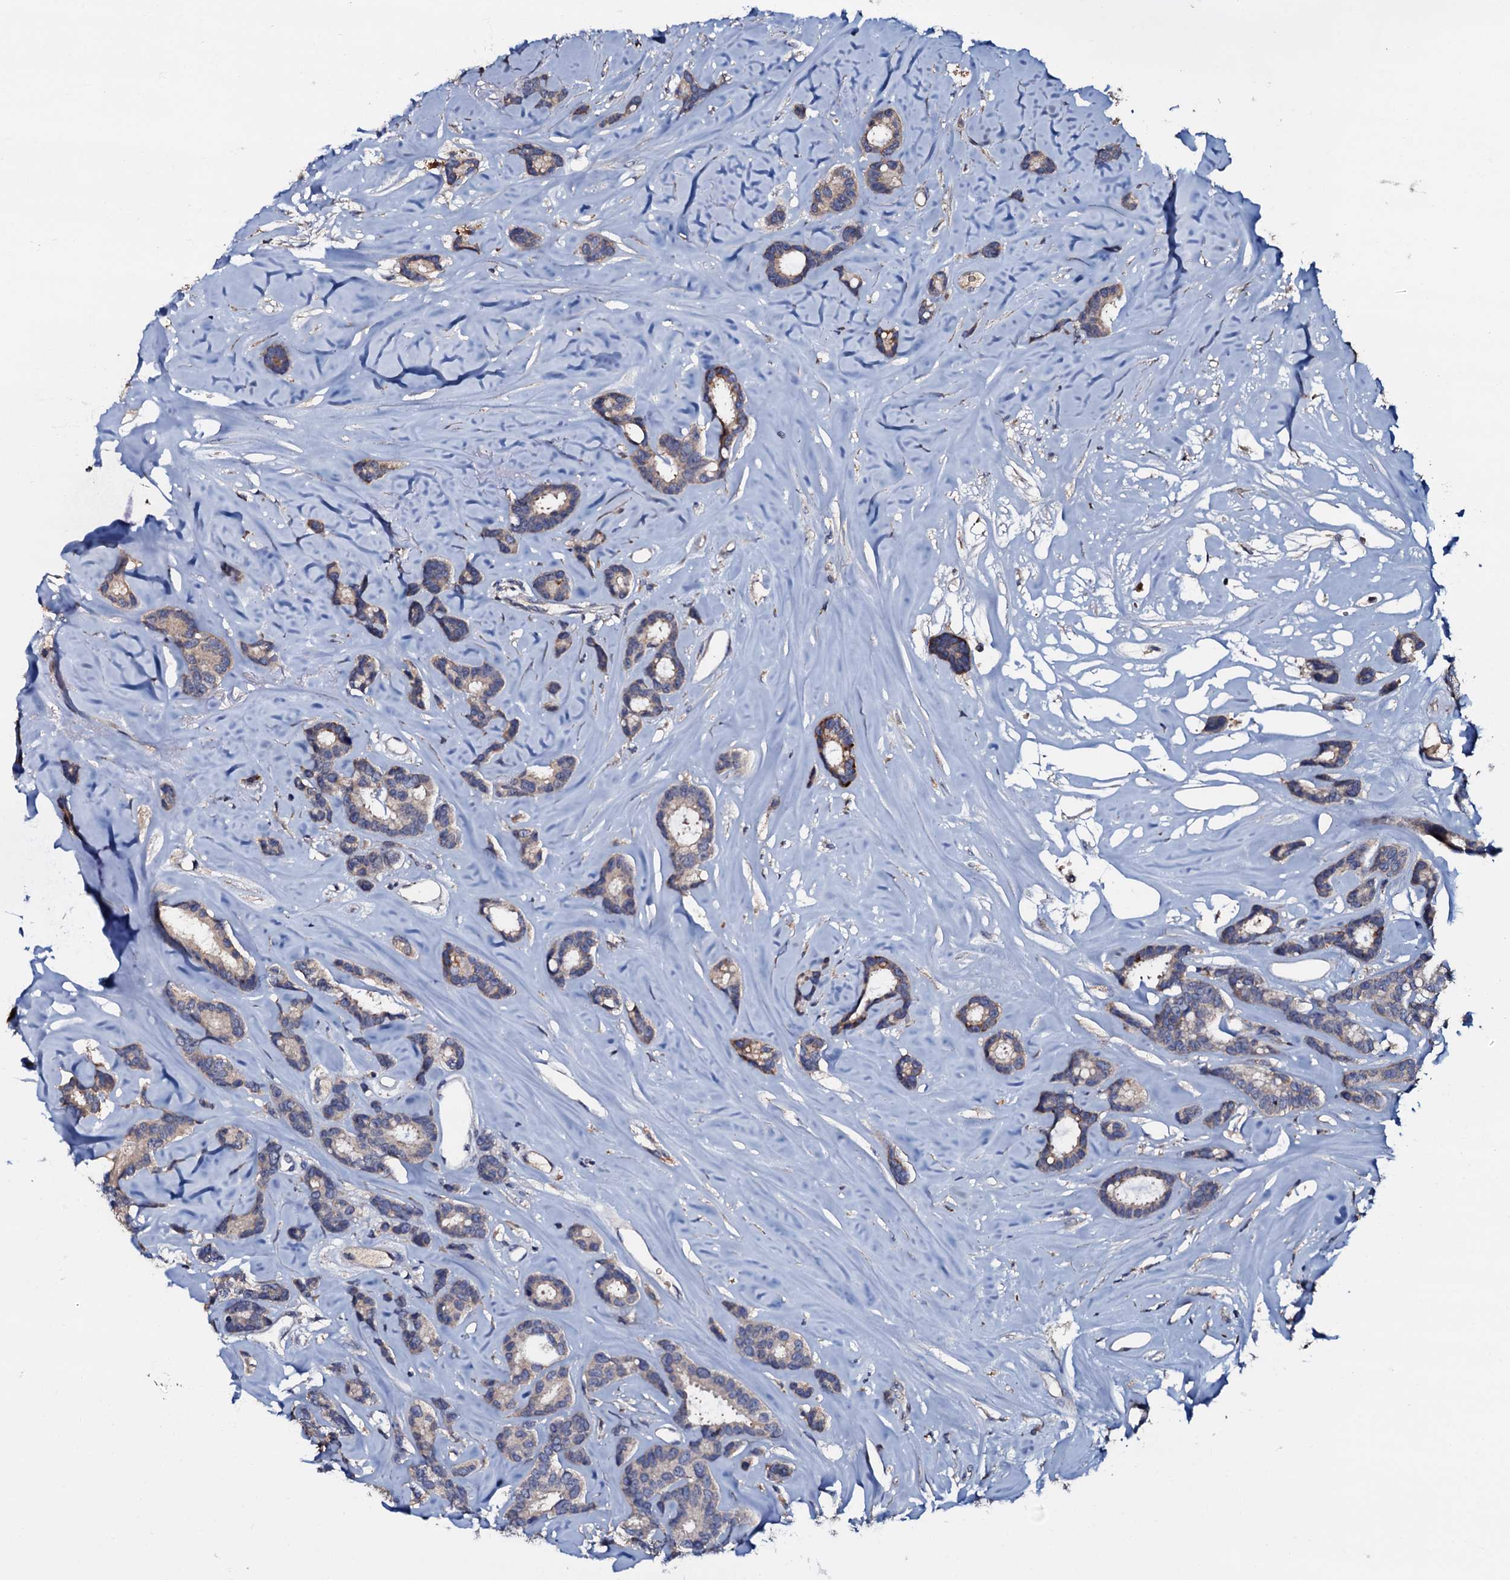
{"staining": {"intensity": "strong", "quantity": "25%-75%", "location": "cytoplasmic/membranous"}, "tissue": "breast cancer", "cell_type": "Tumor cells", "image_type": "cancer", "snomed": [{"axis": "morphology", "description": "Duct carcinoma"}, {"axis": "topography", "description": "Breast"}], "caption": "Intraductal carcinoma (breast) was stained to show a protein in brown. There is high levels of strong cytoplasmic/membranous expression in approximately 25%-75% of tumor cells.", "gene": "CPNE2", "patient": {"sex": "female", "age": 87}}